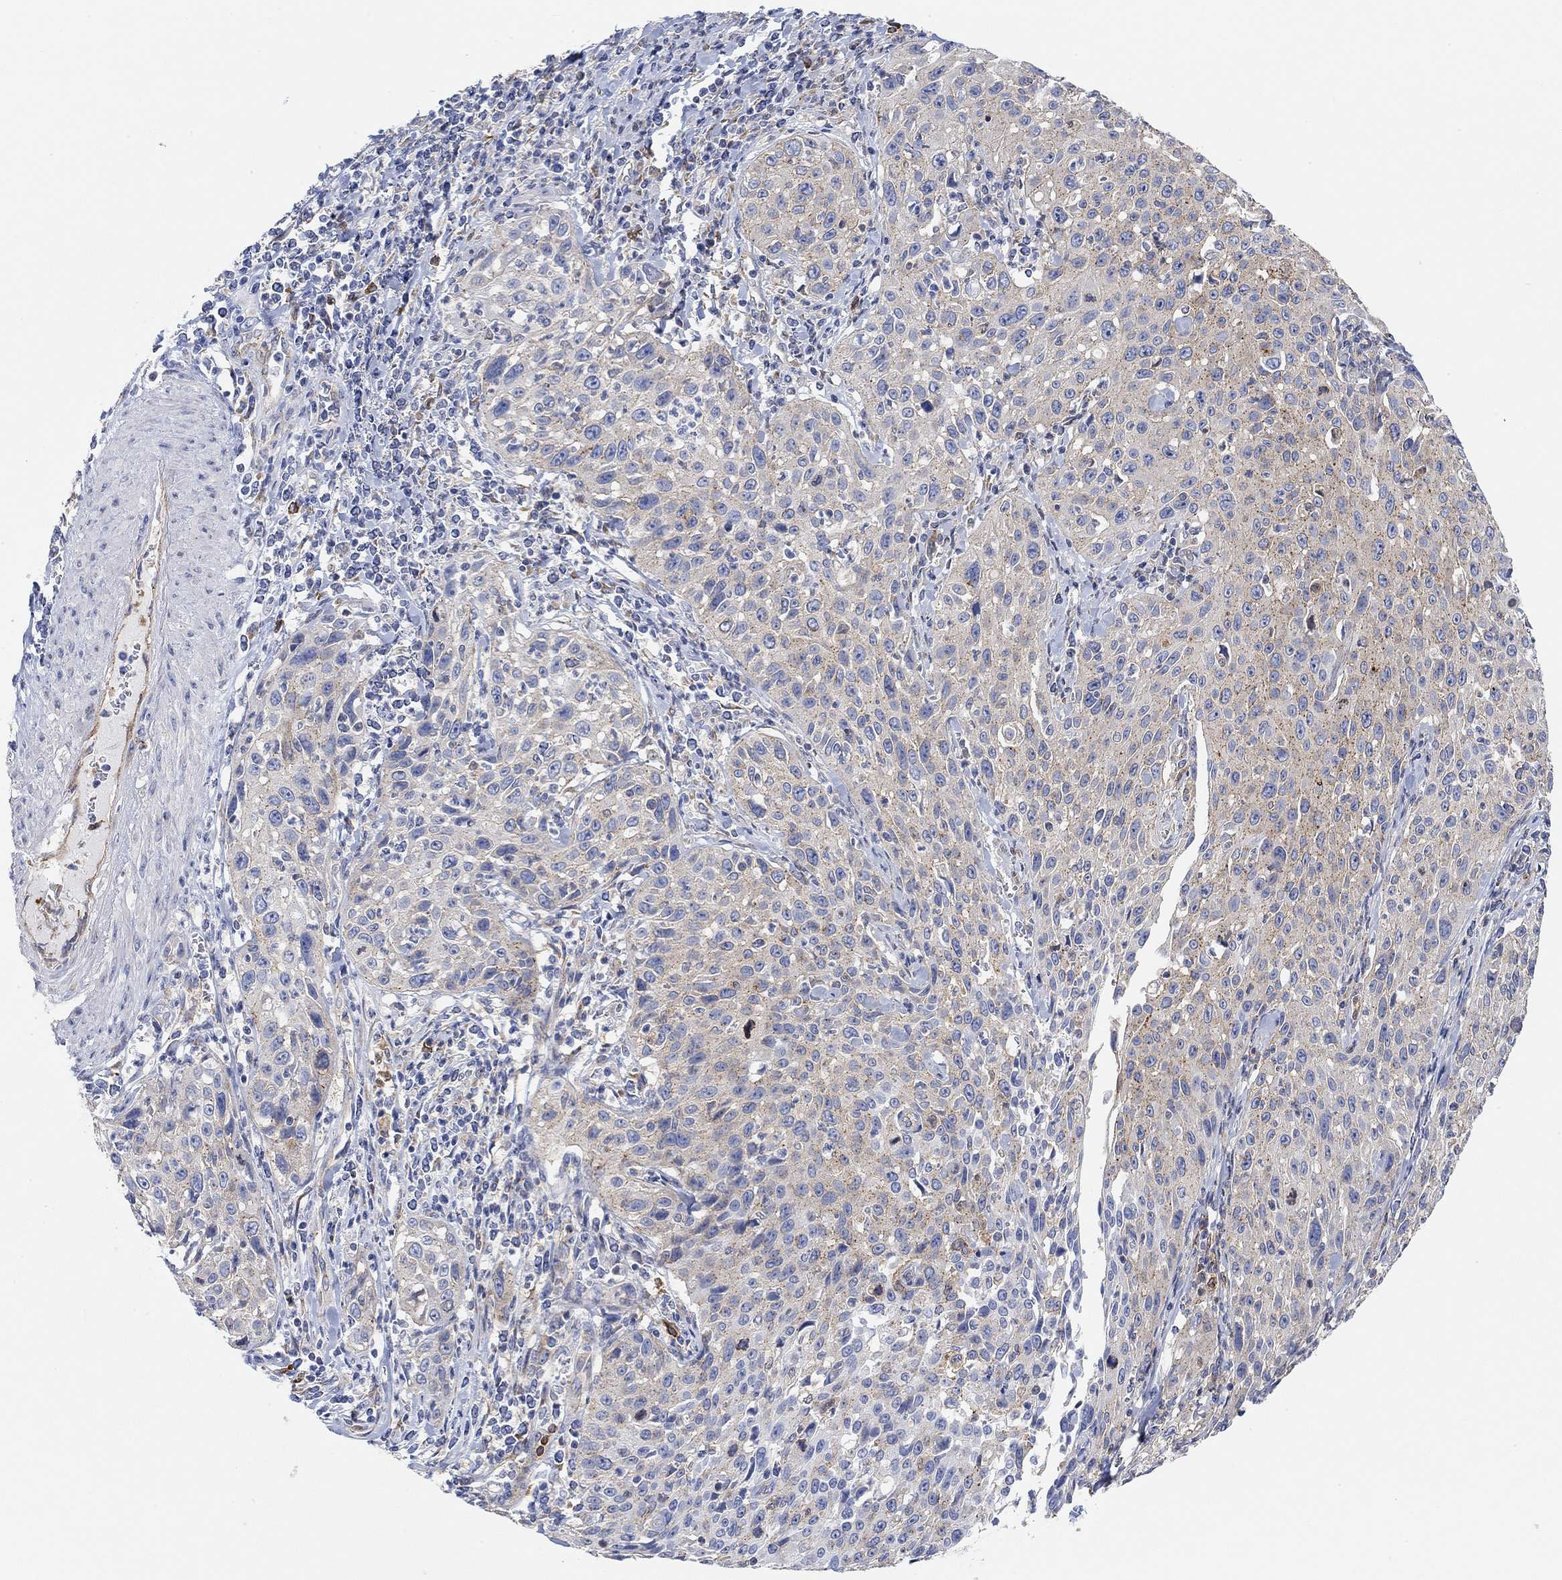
{"staining": {"intensity": "weak", "quantity": "<25%", "location": "cytoplasmic/membranous"}, "tissue": "cervical cancer", "cell_type": "Tumor cells", "image_type": "cancer", "snomed": [{"axis": "morphology", "description": "Squamous cell carcinoma, NOS"}, {"axis": "topography", "description": "Cervix"}], "caption": "The micrograph shows no staining of tumor cells in cervical cancer.", "gene": "RGS1", "patient": {"sex": "female", "age": 26}}